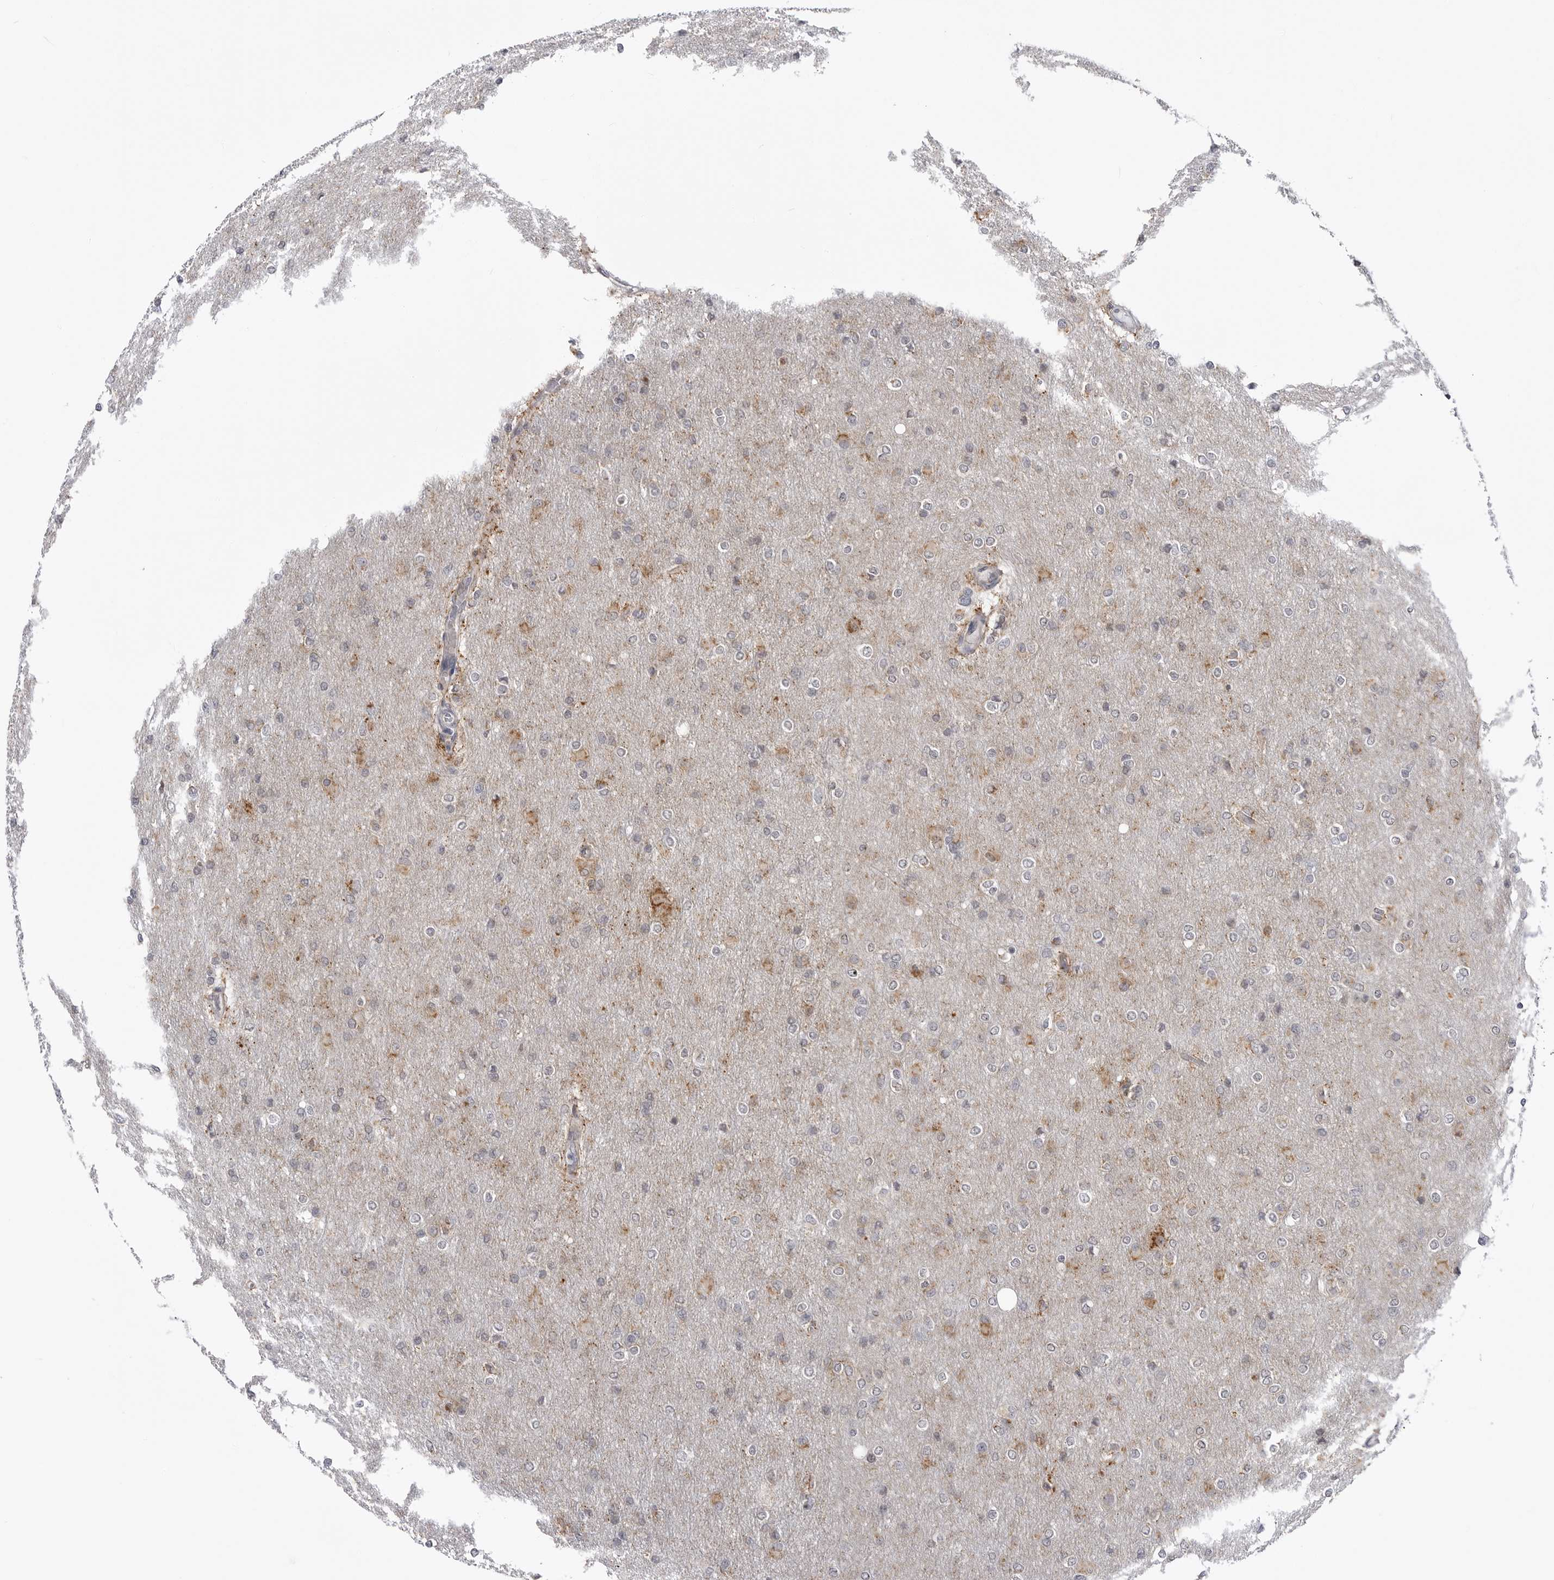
{"staining": {"intensity": "weak", "quantity": "<25%", "location": "cytoplasmic/membranous"}, "tissue": "glioma", "cell_type": "Tumor cells", "image_type": "cancer", "snomed": [{"axis": "morphology", "description": "Glioma, malignant, High grade"}, {"axis": "topography", "description": "Cerebral cortex"}], "caption": "DAB immunohistochemical staining of glioma shows no significant expression in tumor cells. Brightfield microscopy of IHC stained with DAB (3,3'-diaminobenzidine) (brown) and hematoxylin (blue), captured at high magnification.", "gene": "FH", "patient": {"sex": "female", "age": 36}}